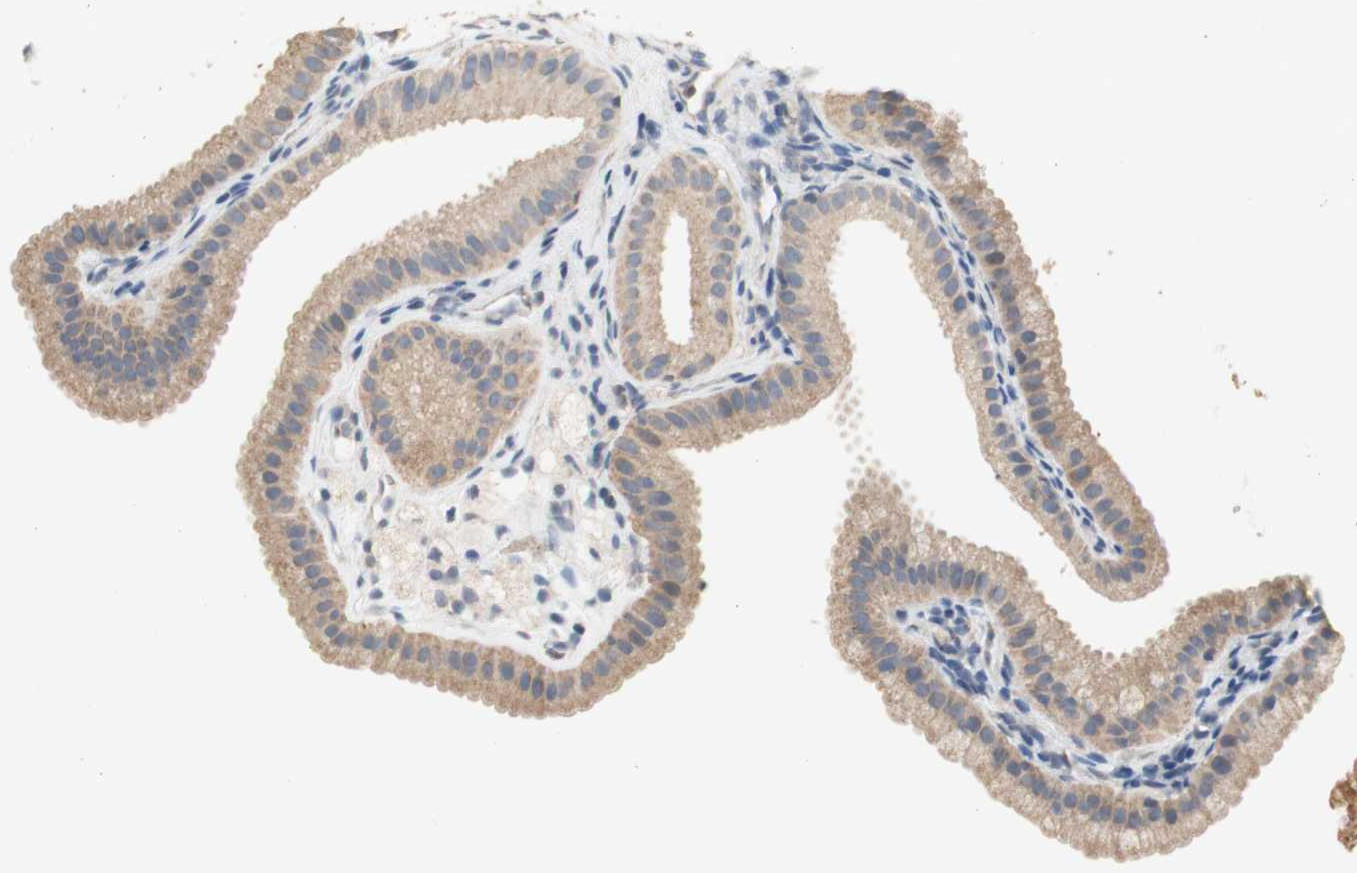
{"staining": {"intensity": "moderate", "quantity": ">75%", "location": "cytoplasmic/membranous"}, "tissue": "gallbladder", "cell_type": "Glandular cells", "image_type": "normal", "snomed": [{"axis": "morphology", "description": "Normal tissue, NOS"}, {"axis": "topography", "description": "Gallbladder"}], "caption": "About >75% of glandular cells in unremarkable human gallbladder exhibit moderate cytoplasmic/membranous protein positivity as visualized by brown immunohistochemical staining.", "gene": "PTGIS", "patient": {"sex": "female", "age": 64}}